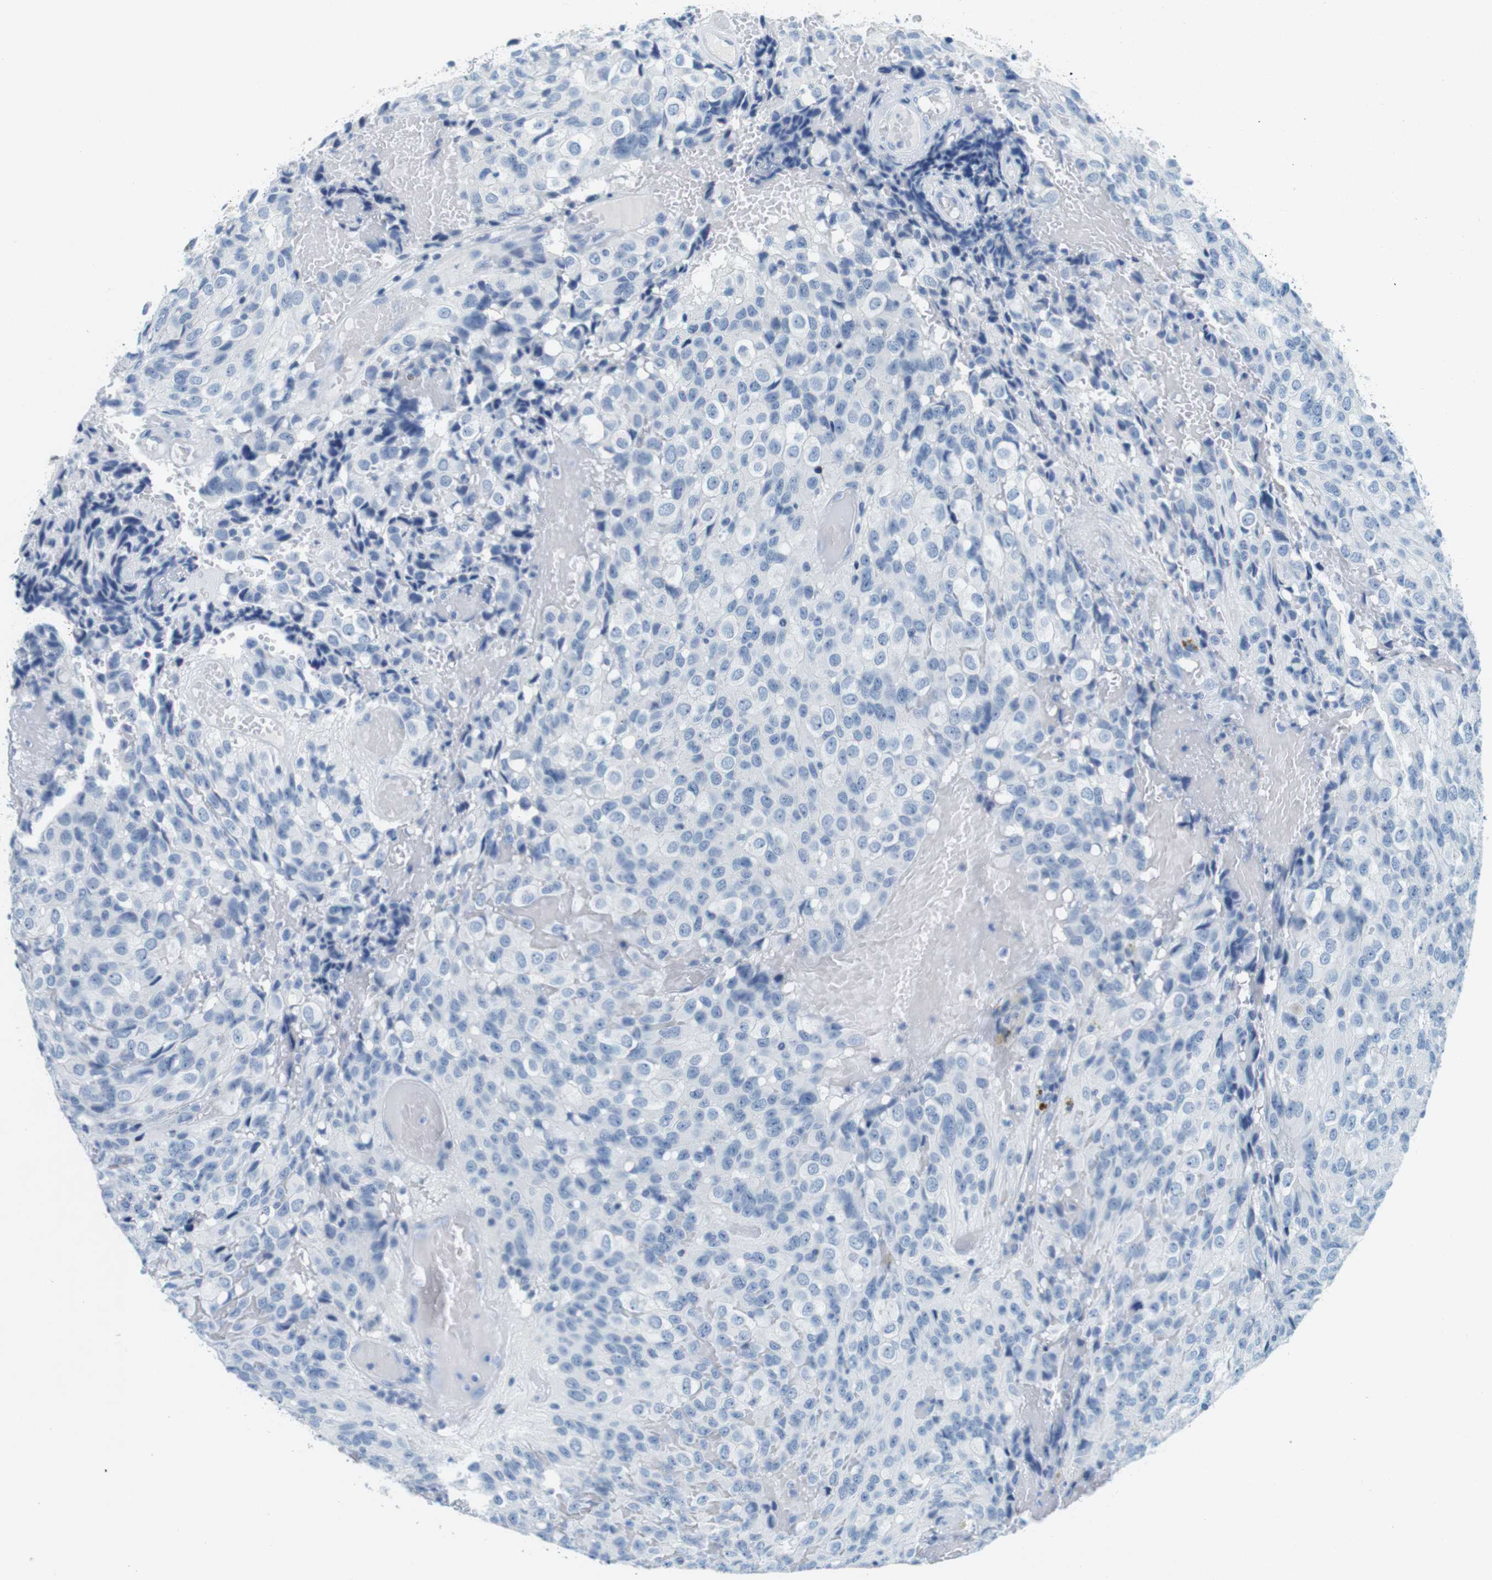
{"staining": {"intensity": "negative", "quantity": "none", "location": "none"}, "tissue": "glioma", "cell_type": "Tumor cells", "image_type": "cancer", "snomed": [{"axis": "morphology", "description": "Glioma, malignant, High grade"}, {"axis": "topography", "description": "Brain"}], "caption": "High magnification brightfield microscopy of malignant glioma (high-grade) stained with DAB (brown) and counterstained with hematoxylin (blue): tumor cells show no significant staining.", "gene": "CYP2C9", "patient": {"sex": "male", "age": 32}}